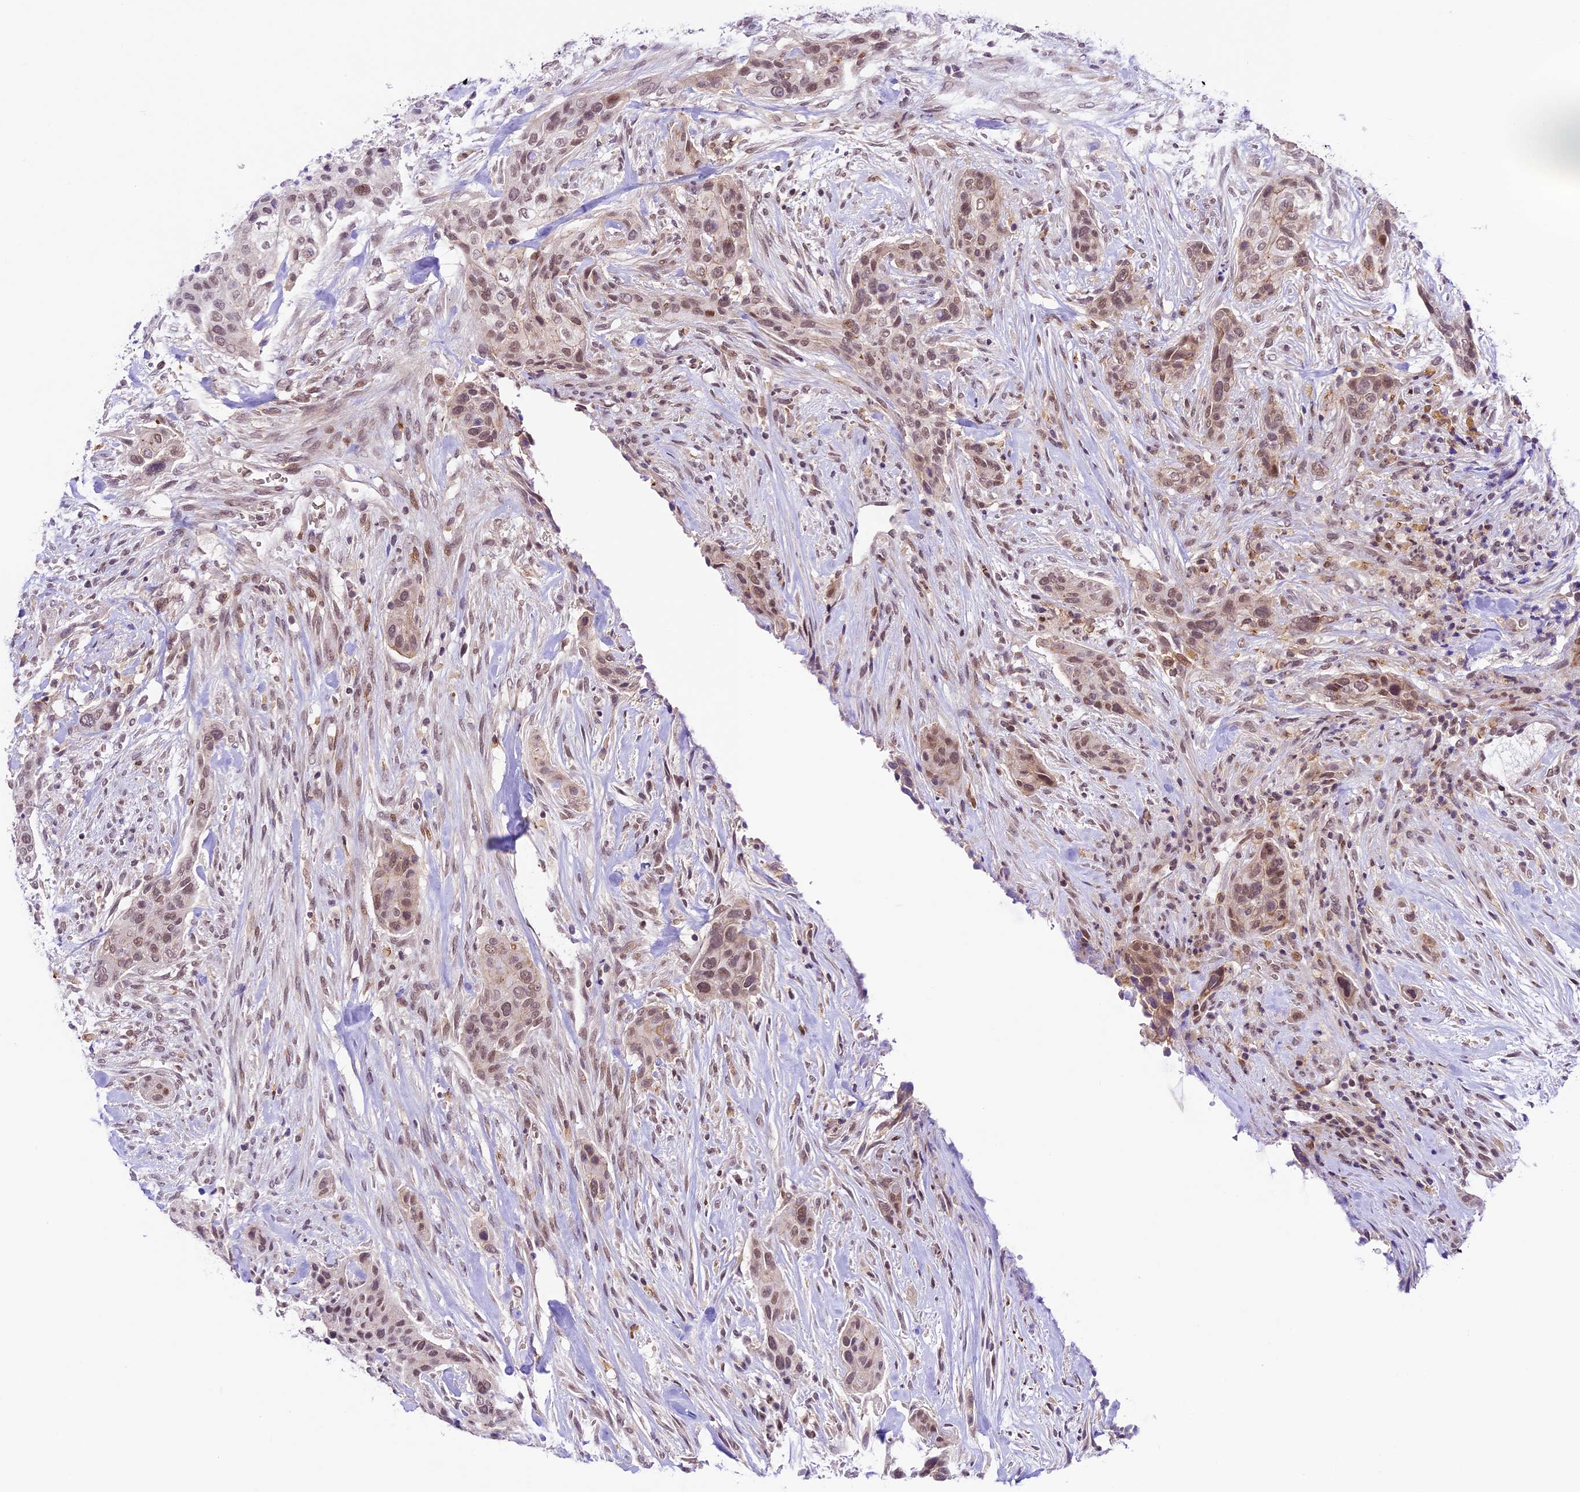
{"staining": {"intensity": "moderate", "quantity": "25%-75%", "location": "nuclear"}, "tissue": "urothelial cancer", "cell_type": "Tumor cells", "image_type": "cancer", "snomed": [{"axis": "morphology", "description": "Urothelial carcinoma, High grade"}, {"axis": "topography", "description": "Urinary bladder"}], "caption": "Protein expression analysis of urothelial cancer displays moderate nuclear expression in approximately 25%-75% of tumor cells. The staining was performed using DAB (3,3'-diaminobenzidine) to visualize the protein expression in brown, while the nuclei were stained in blue with hematoxylin (Magnification: 20x).", "gene": "SHKBP1", "patient": {"sex": "male", "age": 35}}